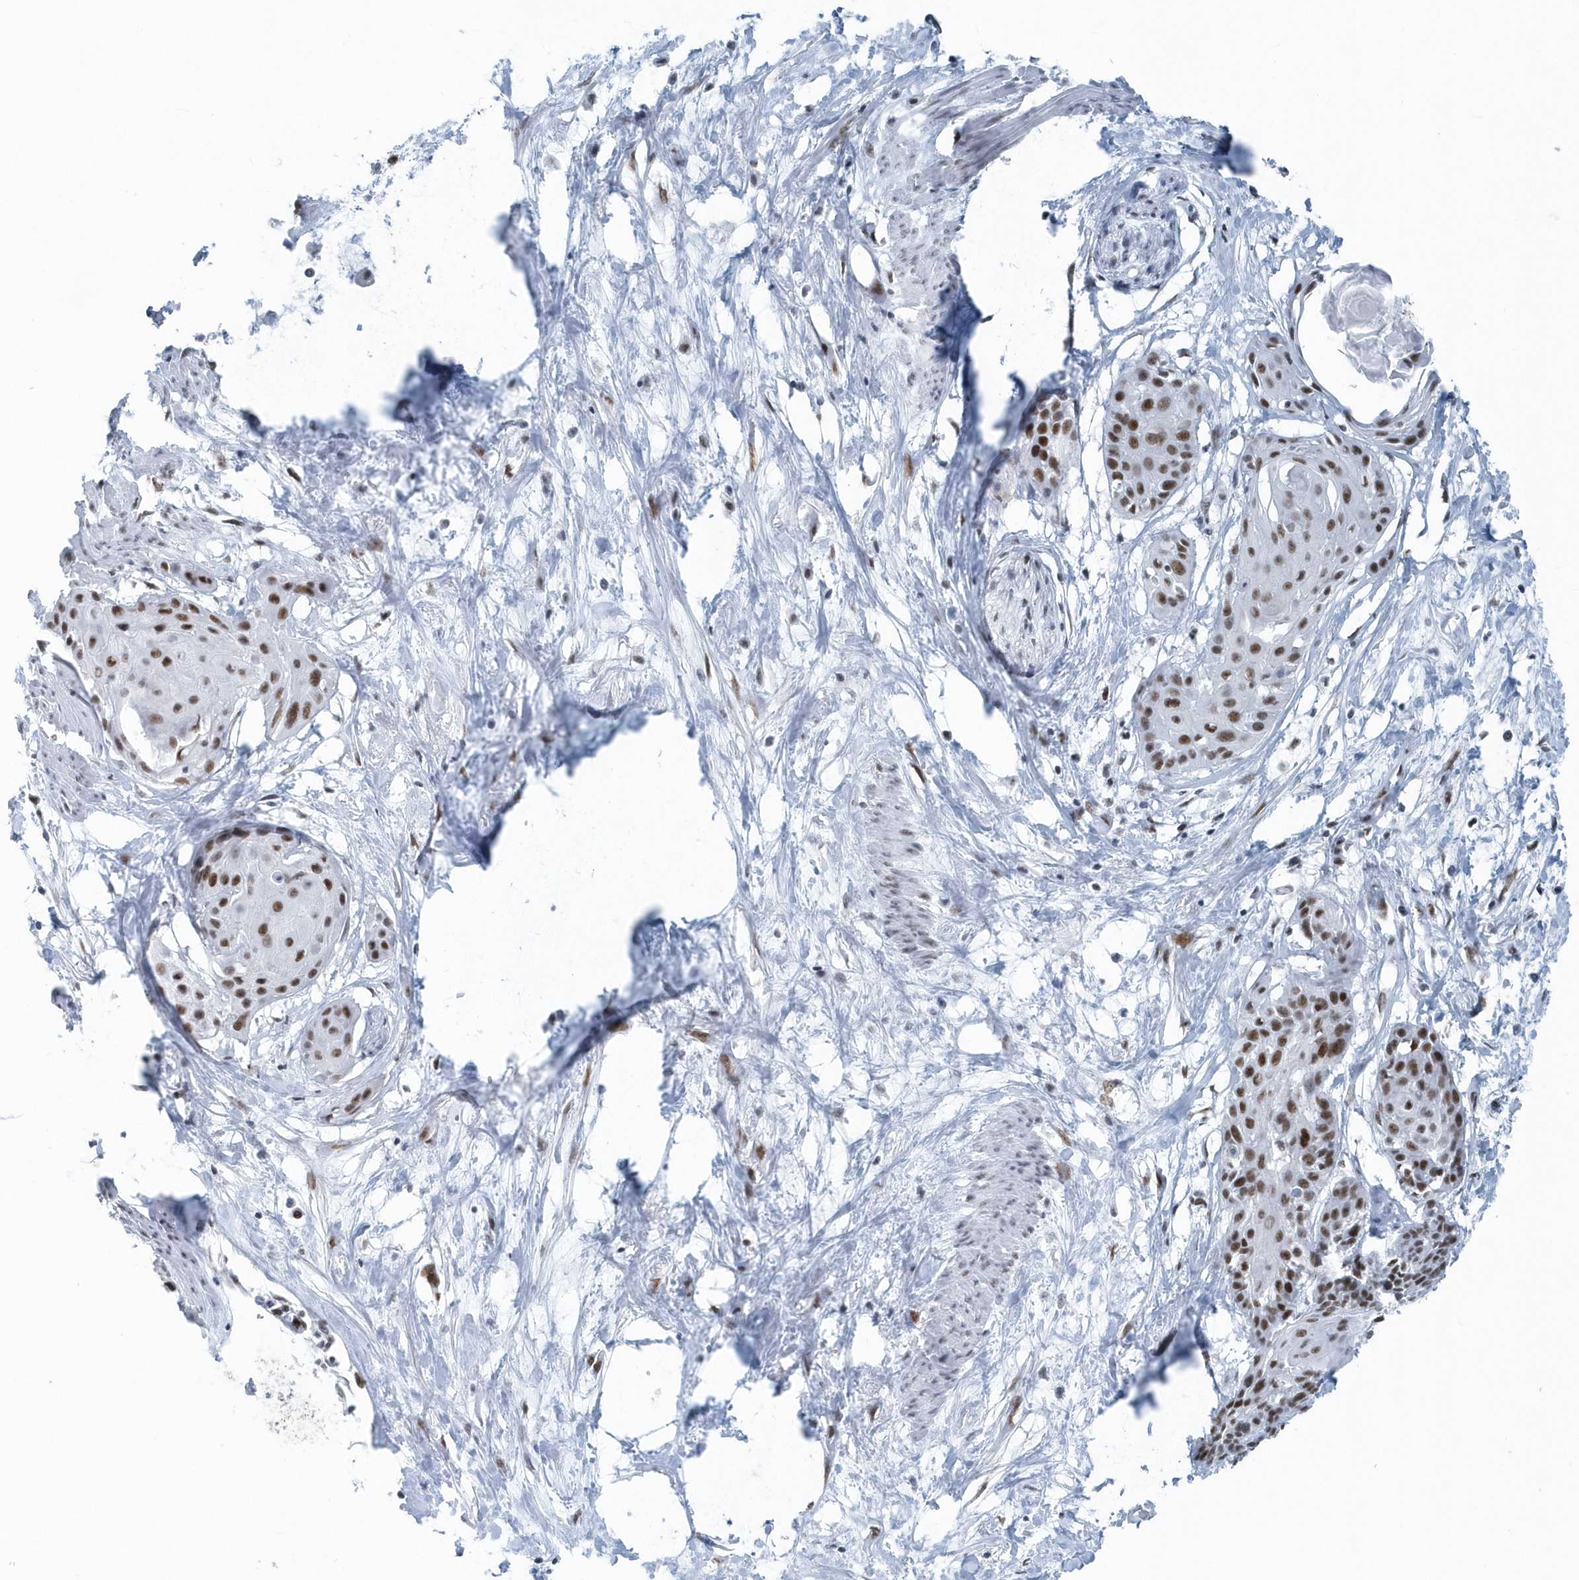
{"staining": {"intensity": "moderate", "quantity": ">75%", "location": "nuclear"}, "tissue": "cervical cancer", "cell_type": "Tumor cells", "image_type": "cancer", "snomed": [{"axis": "morphology", "description": "Squamous cell carcinoma, NOS"}, {"axis": "topography", "description": "Cervix"}], "caption": "Tumor cells display medium levels of moderate nuclear positivity in approximately >75% of cells in human cervical cancer (squamous cell carcinoma).", "gene": "FIP1L1", "patient": {"sex": "female", "age": 57}}